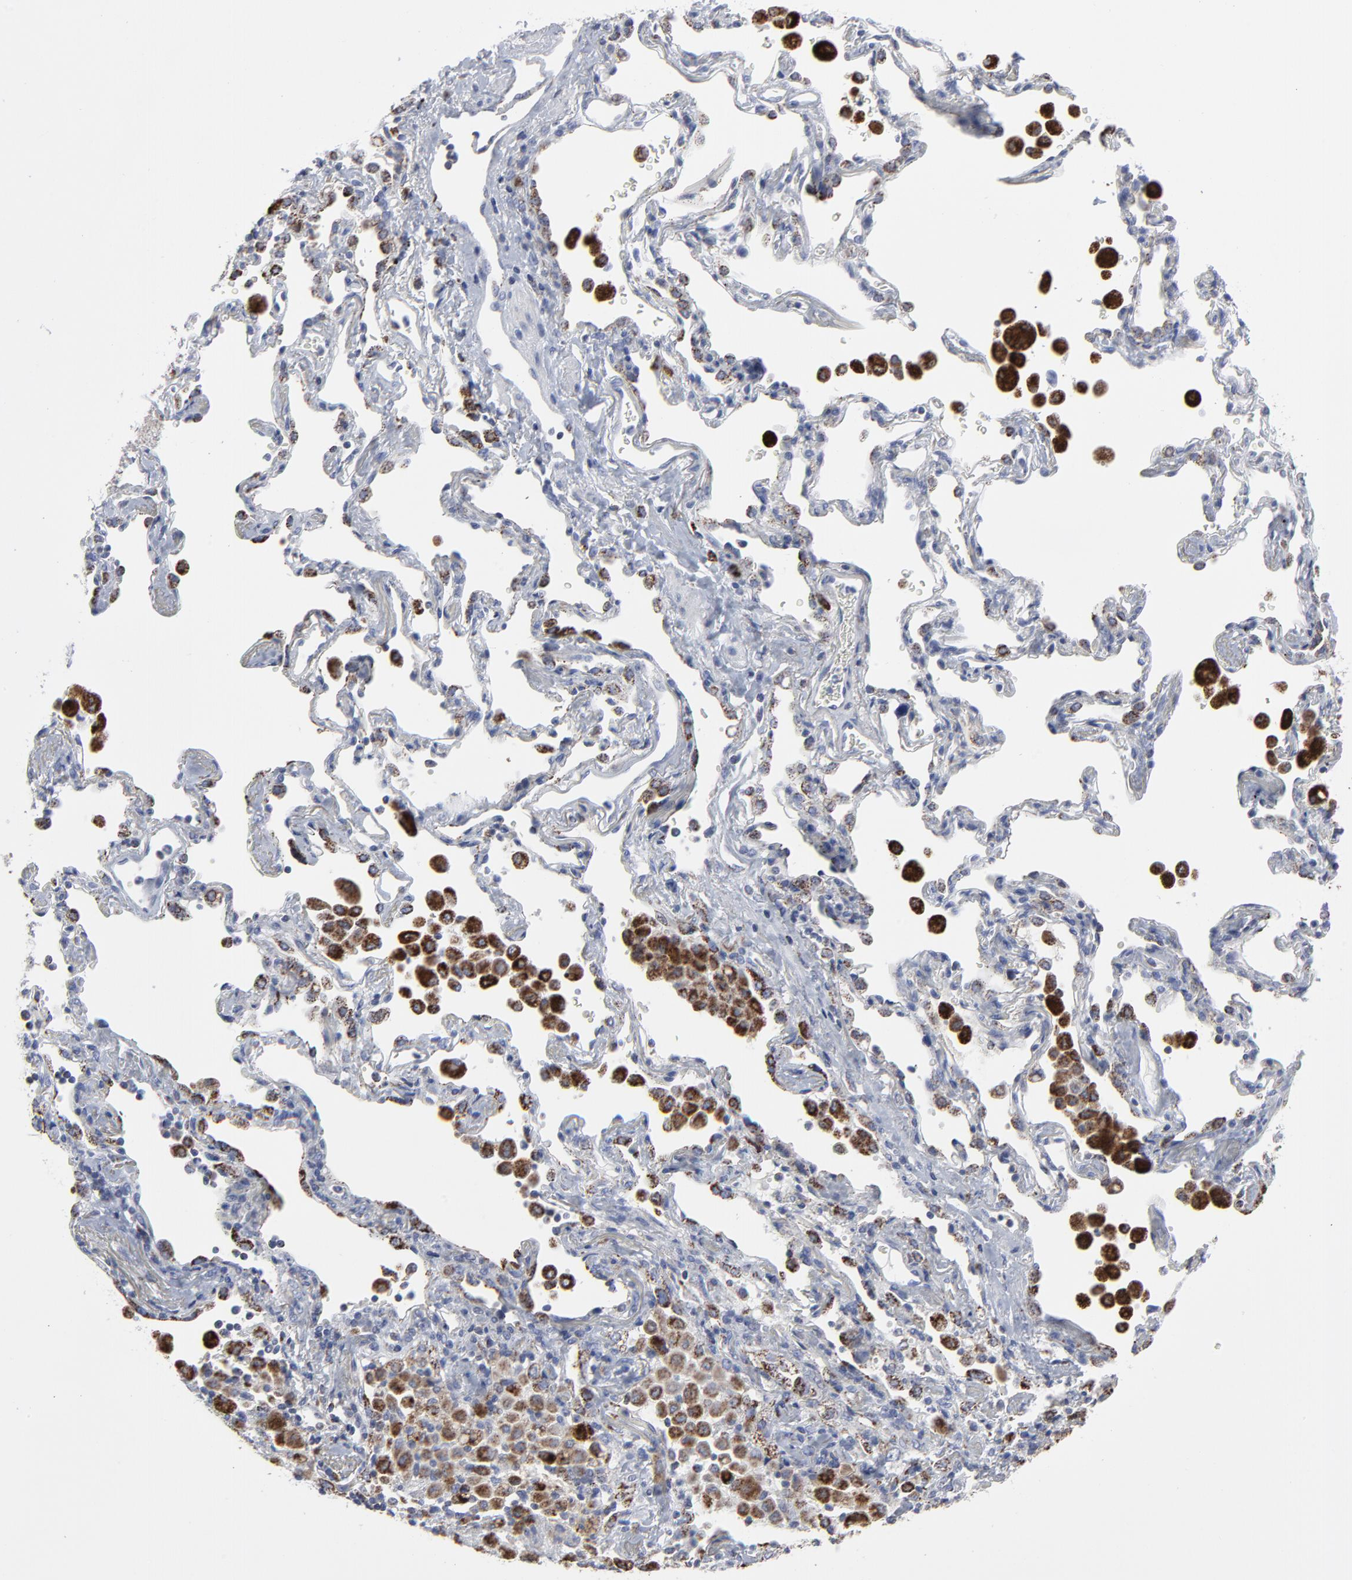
{"staining": {"intensity": "negative", "quantity": "none", "location": "none"}, "tissue": "lung cancer", "cell_type": "Tumor cells", "image_type": "cancer", "snomed": [{"axis": "morphology", "description": "Squamous cell carcinoma, NOS"}, {"axis": "topography", "description": "Lung"}], "caption": "Micrograph shows no protein expression in tumor cells of lung squamous cell carcinoma tissue.", "gene": "TXNRD2", "patient": {"sex": "female", "age": 67}}